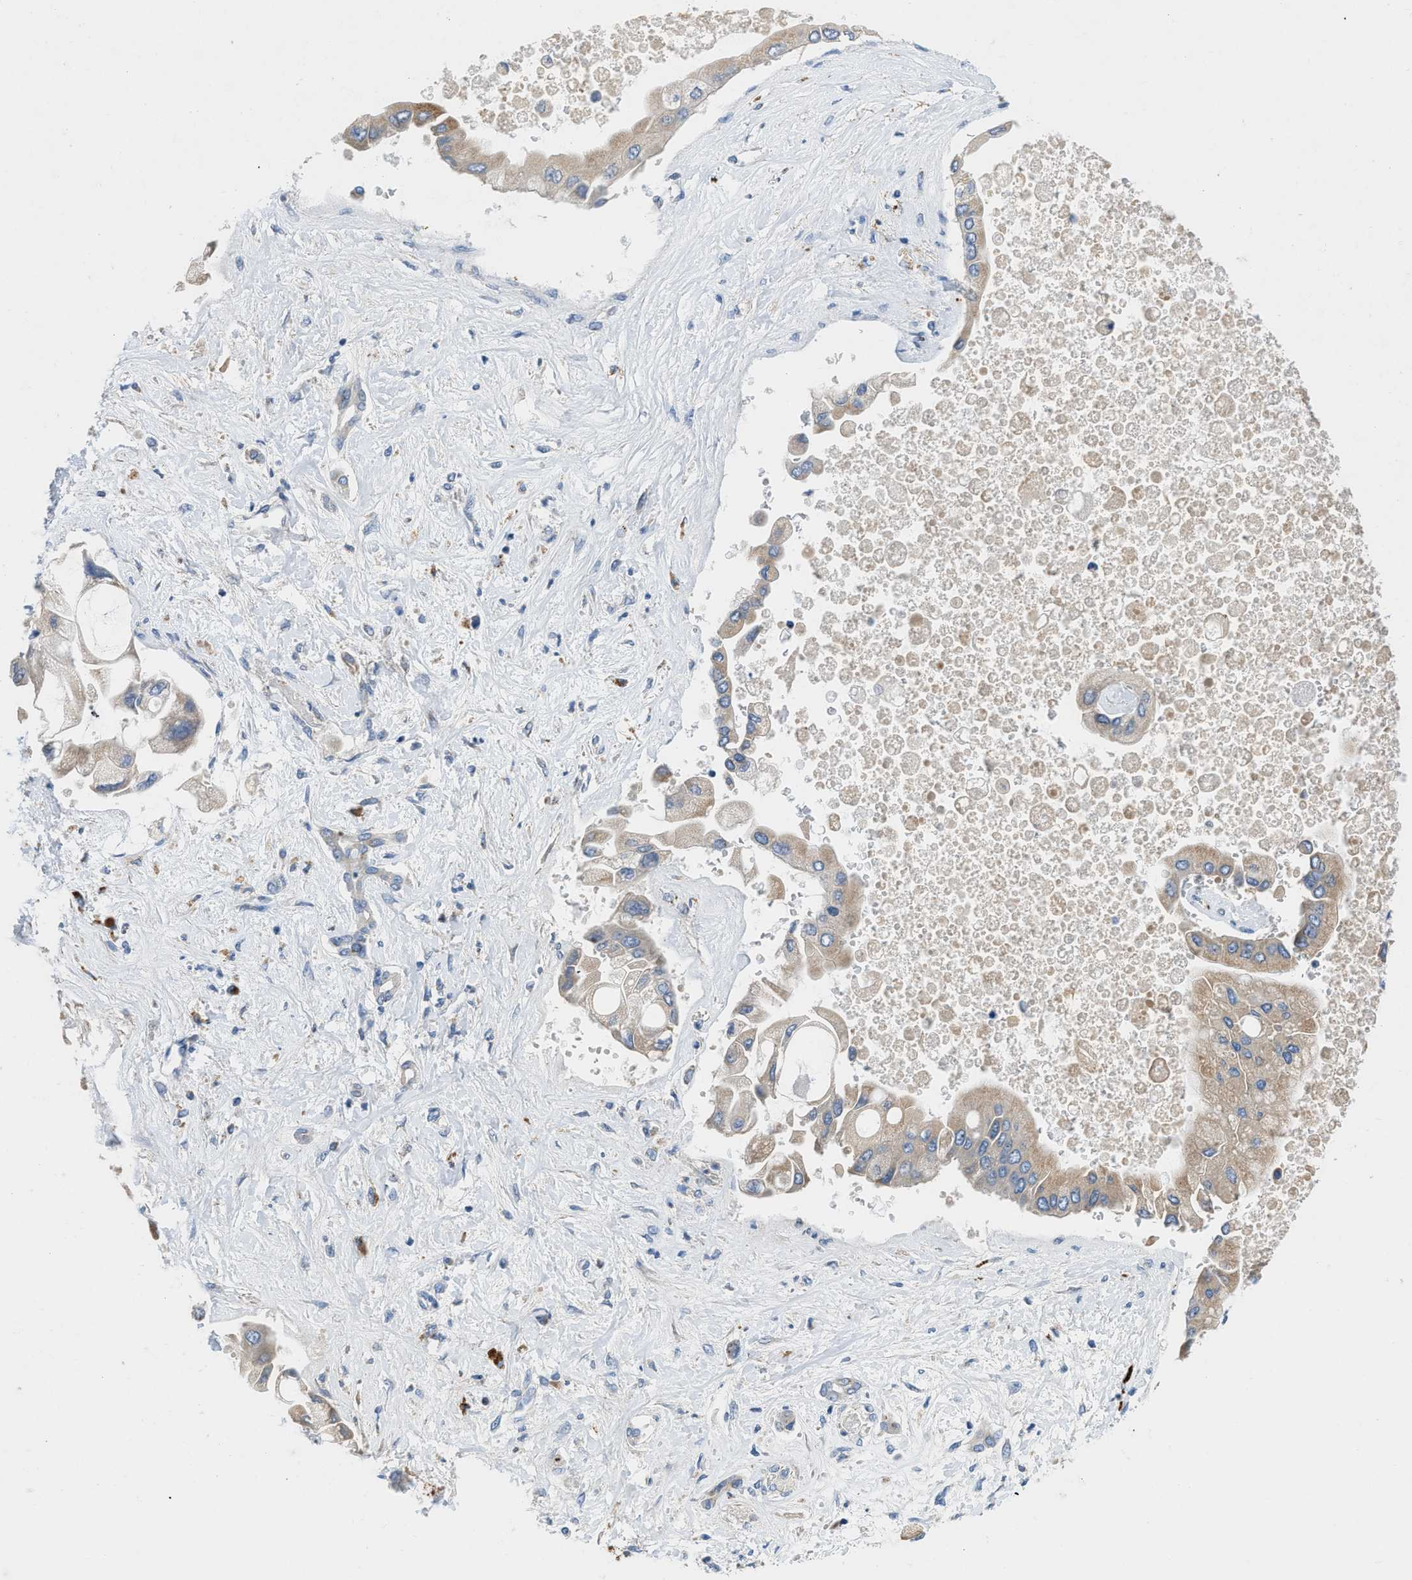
{"staining": {"intensity": "weak", "quantity": ">75%", "location": "cytoplasmic/membranous"}, "tissue": "liver cancer", "cell_type": "Tumor cells", "image_type": "cancer", "snomed": [{"axis": "morphology", "description": "Cholangiocarcinoma"}, {"axis": "topography", "description": "Liver"}], "caption": "Protein staining of liver cancer (cholangiocarcinoma) tissue displays weak cytoplasmic/membranous positivity in about >75% of tumor cells.", "gene": "TMEM248", "patient": {"sex": "male", "age": 50}}